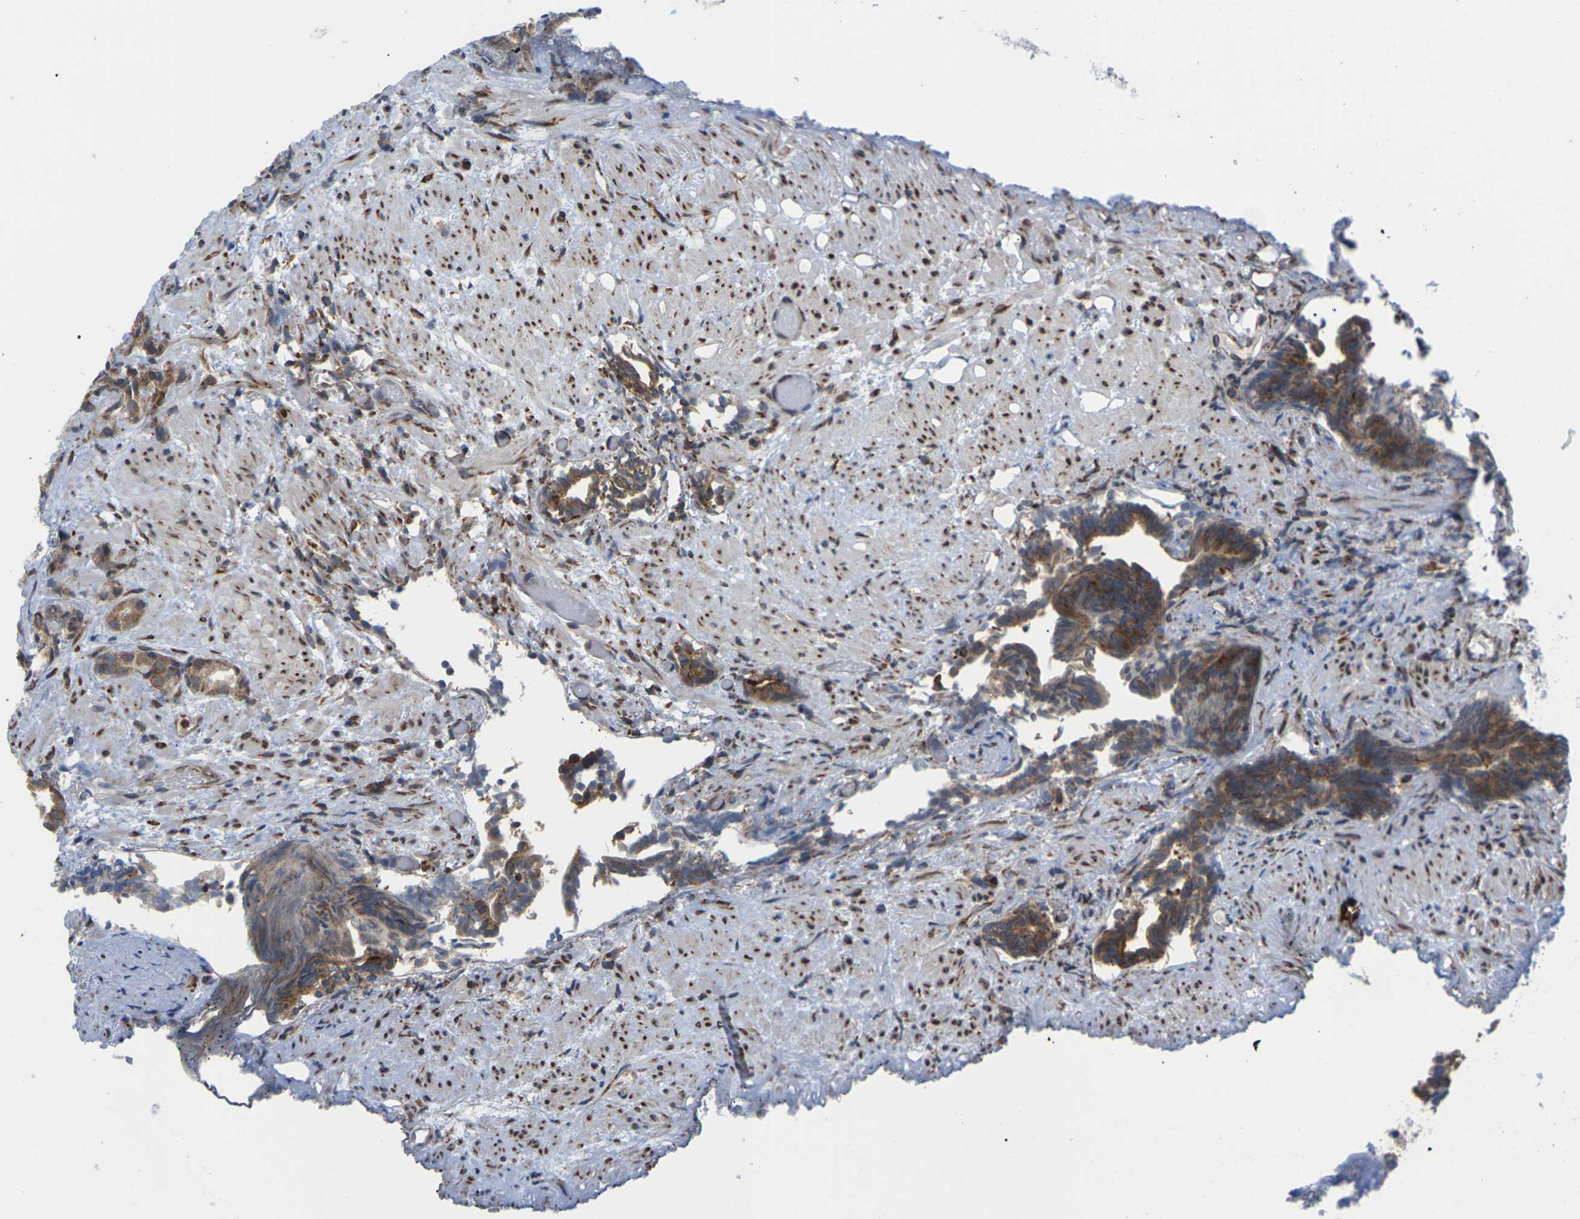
{"staining": {"intensity": "moderate", "quantity": ">75%", "location": "cytoplasmic/membranous"}, "tissue": "prostate cancer", "cell_type": "Tumor cells", "image_type": "cancer", "snomed": [{"axis": "morphology", "description": "Adenocarcinoma, Low grade"}, {"axis": "topography", "description": "Prostate"}], "caption": "A histopathology image showing moderate cytoplasmic/membranous expression in approximately >75% of tumor cells in prostate cancer, as visualized by brown immunohistochemical staining.", "gene": "PDZK1IP1", "patient": {"sex": "male", "age": 89}}